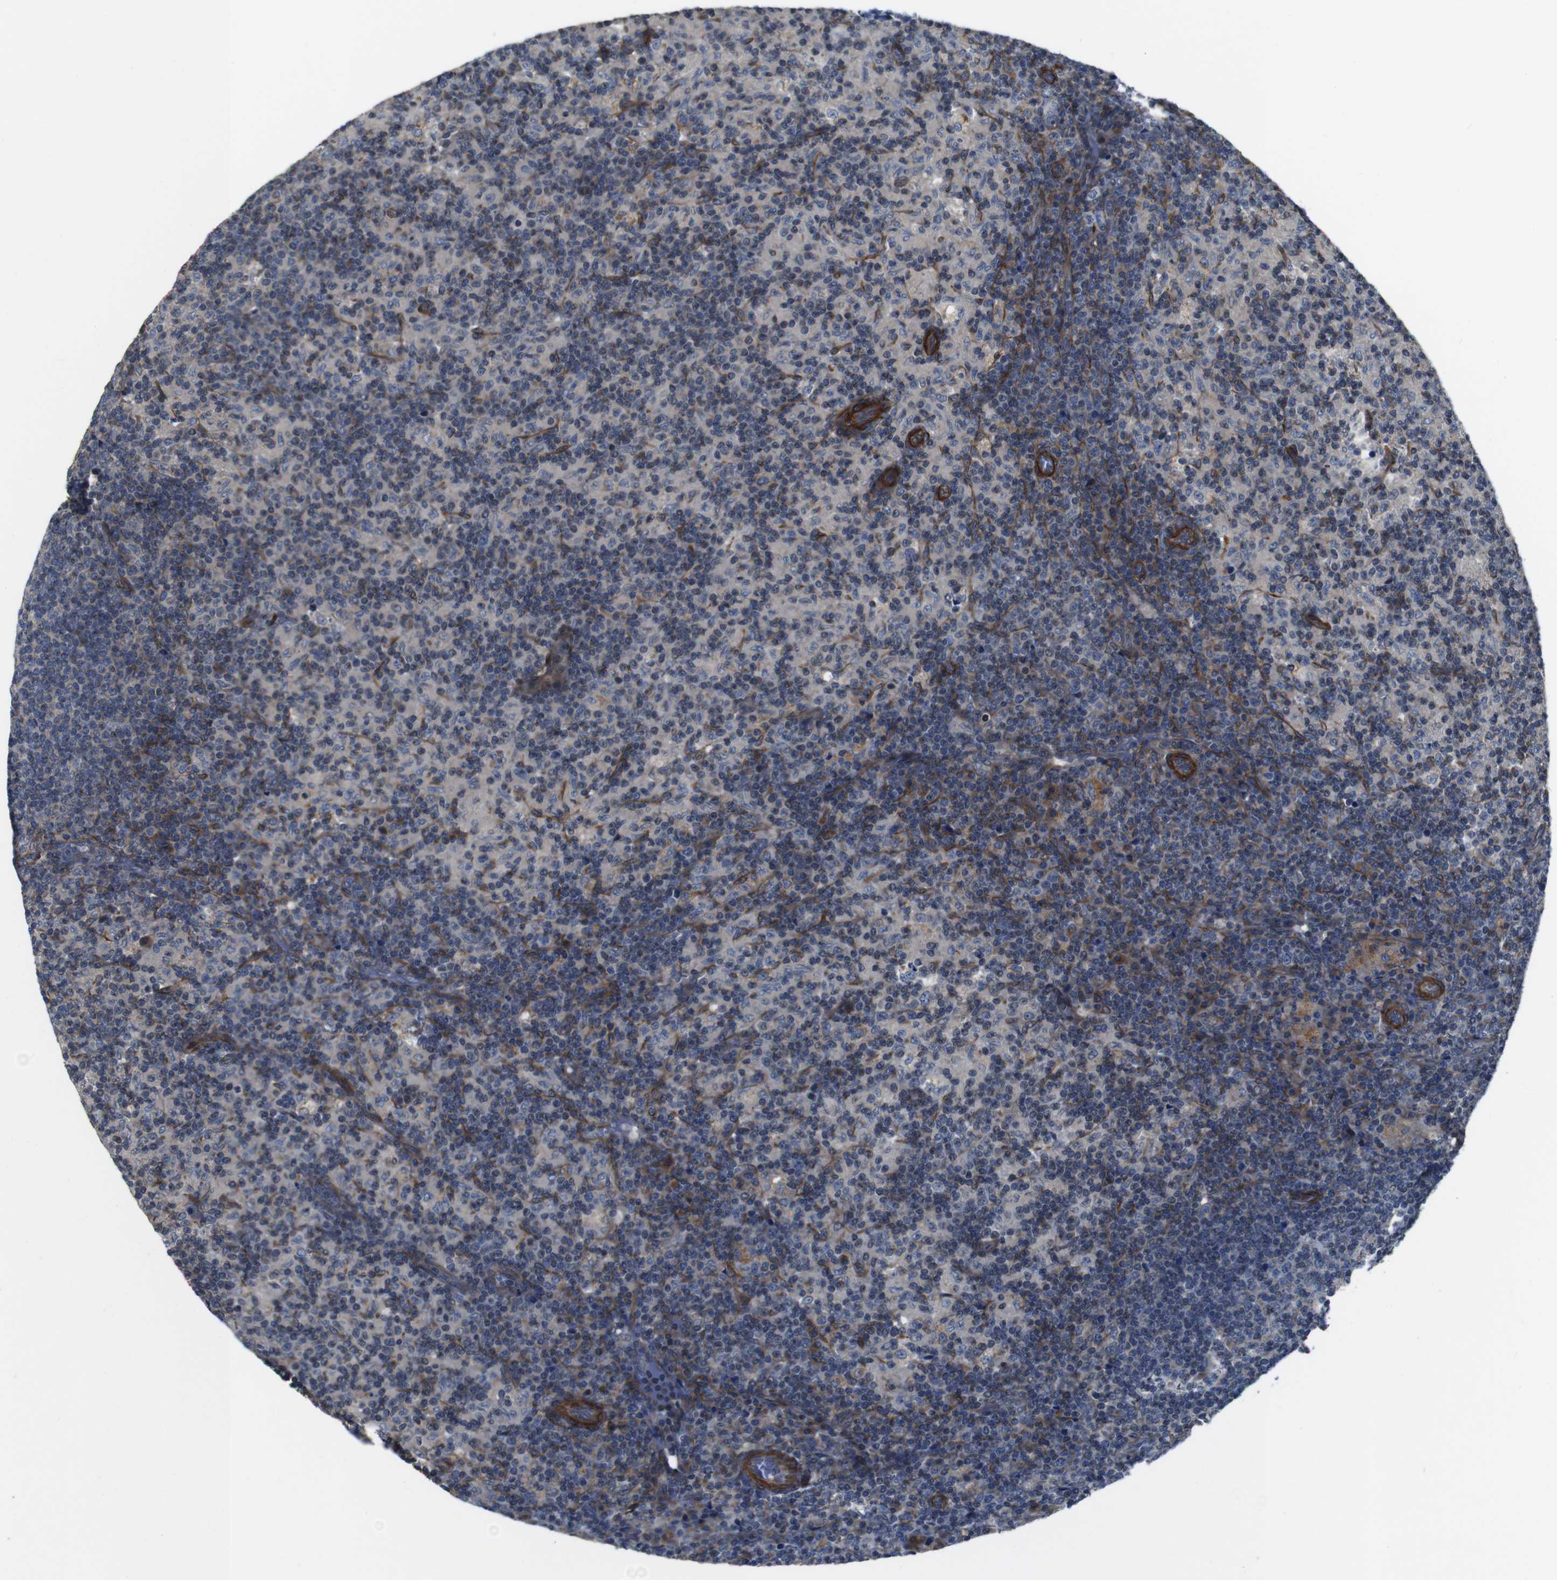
{"staining": {"intensity": "moderate", "quantity": "<25%", "location": "cytoplasmic/membranous"}, "tissue": "lymph node", "cell_type": "Germinal center cells", "image_type": "normal", "snomed": [{"axis": "morphology", "description": "Normal tissue, NOS"}, {"axis": "morphology", "description": "Inflammation, NOS"}, {"axis": "topography", "description": "Lymph node"}], "caption": "High-magnification brightfield microscopy of benign lymph node stained with DAB (3,3'-diaminobenzidine) (brown) and counterstained with hematoxylin (blue). germinal center cells exhibit moderate cytoplasmic/membranous expression is appreciated in about<25% of cells. The protein of interest is shown in brown color, while the nuclei are stained blue.", "gene": "GGT7", "patient": {"sex": "male", "age": 55}}